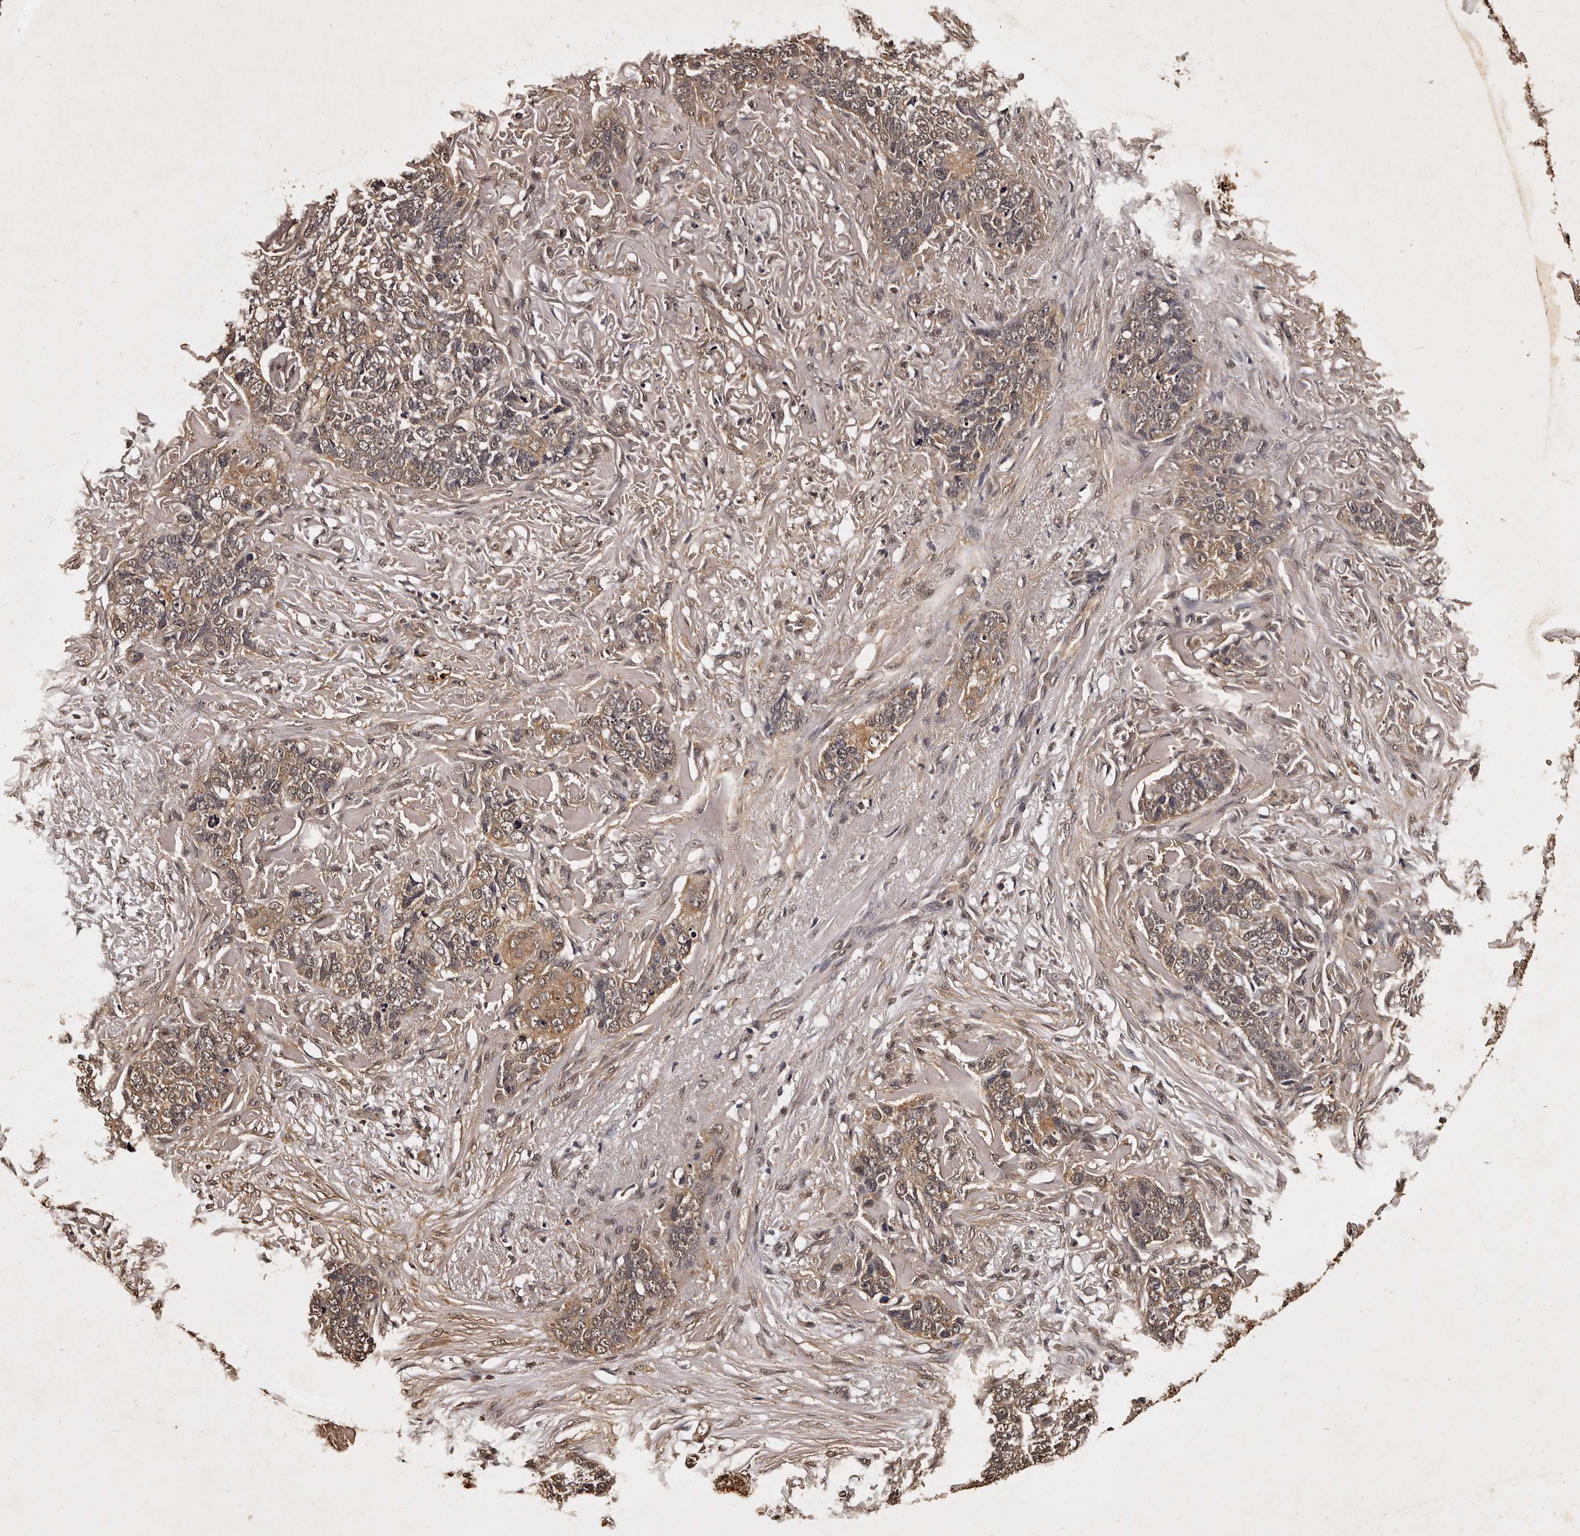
{"staining": {"intensity": "weak", "quantity": "25%-75%", "location": "cytoplasmic/membranous,nuclear"}, "tissue": "skin cancer", "cell_type": "Tumor cells", "image_type": "cancer", "snomed": [{"axis": "morphology", "description": "Normal tissue, NOS"}, {"axis": "morphology", "description": "Basal cell carcinoma"}, {"axis": "topography", "description": "Skin"}], "caption": "A photomicrograph of human skin cancer (basal cell carcinoma) stained for a protein shows weak cytoplasmic/membranous and nuclear brown staining in tumor cells. The staining was performed using DAB (3,3'-diaminobenzidine), with brown indicating positive protein expression. Nuclei are stained blue with hematoxylin.", "gene": "PARS2", "patient": {"sex": "male", "age": 77}}